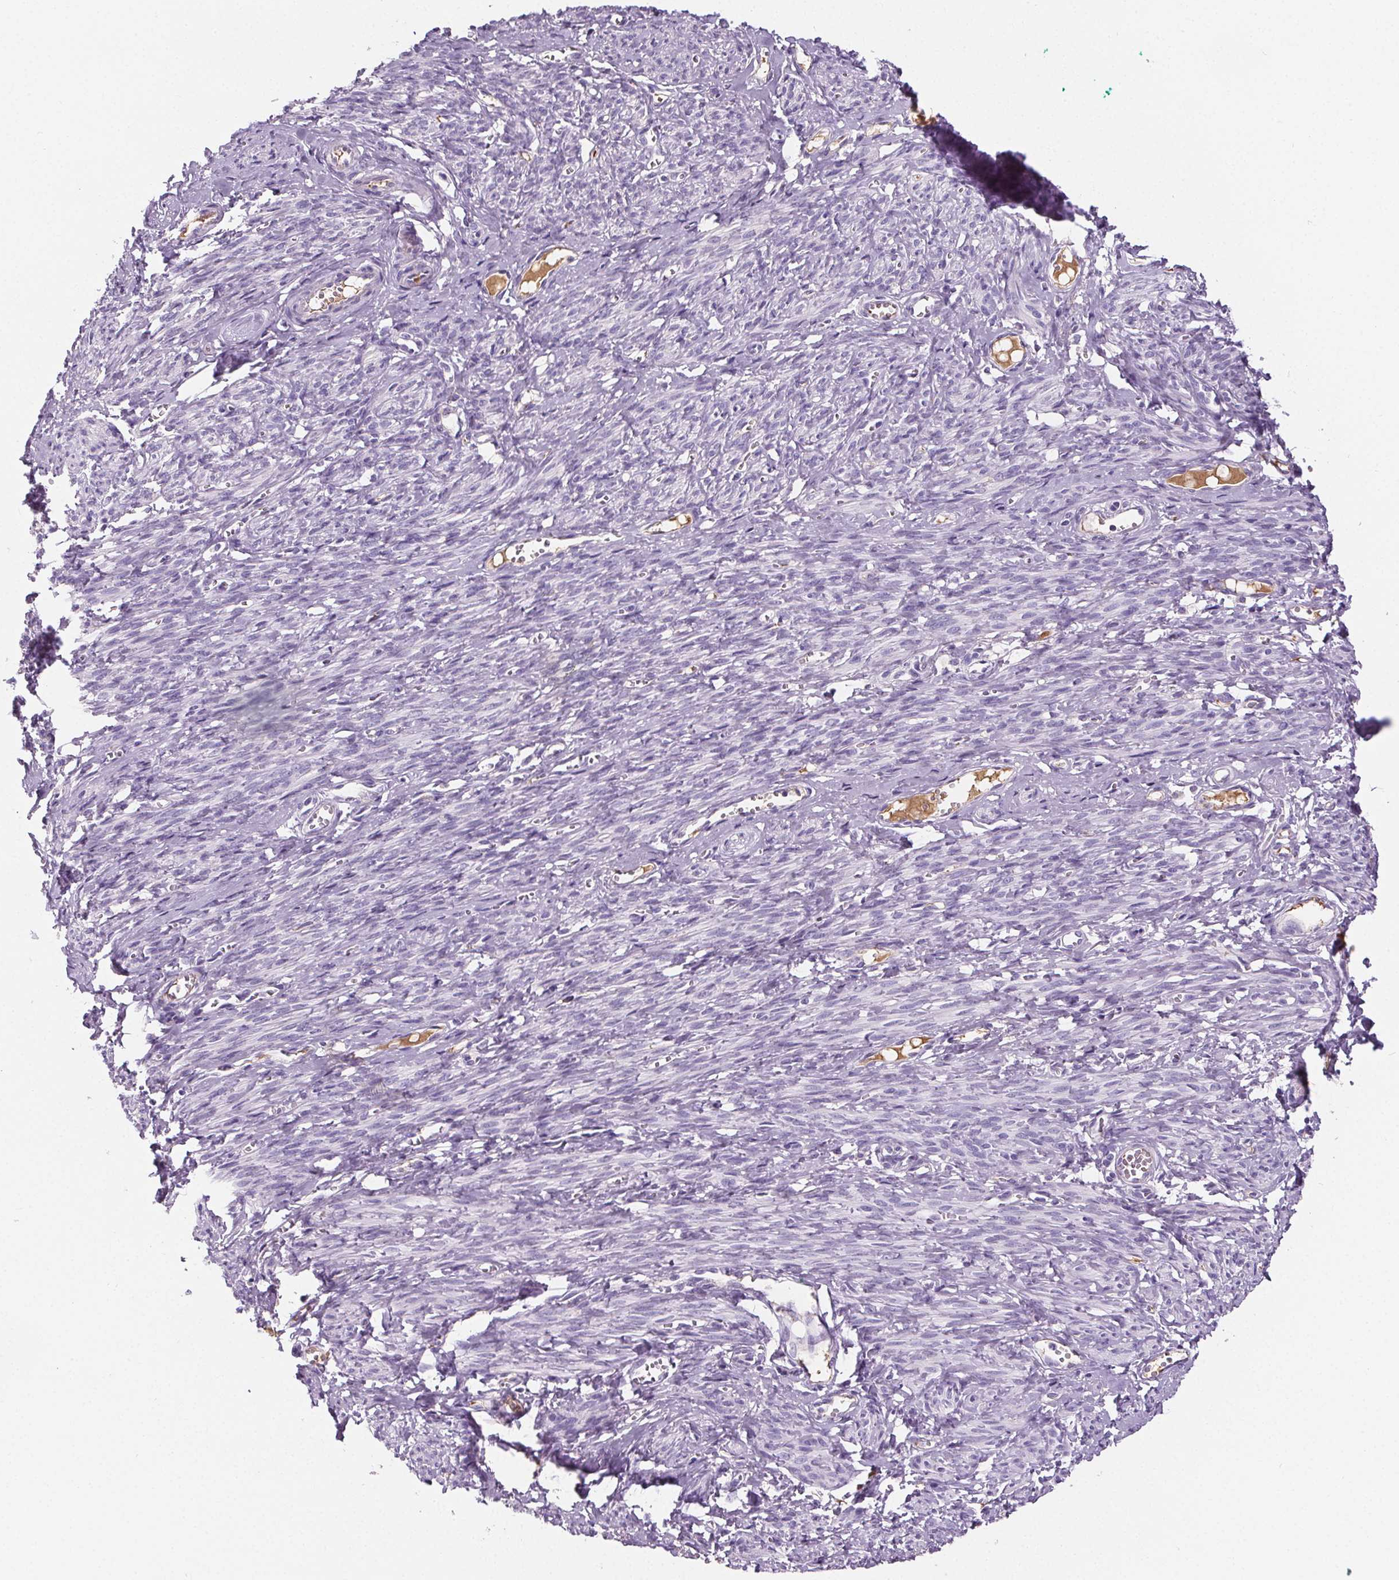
{"staining": {"intensity": "negative", "quantity": "none", "location": "none"}, "tissue": "smooth muscle", "cell_type": "Smooth muscle cells", "image_type": "normal", "snomed": [{"axis": "morphology", "description": "Normal tissue, NOS"}, {"axis": "topography", "description": "Smooth muscle"}], "caption": "Immunohistochemistry (IHC) photomicrograph of benign smooth muscle: smooth muscle stained with DAB shows no significant protein expression in smooth muscle cells. (DAB (3,3'-diaminobenzidine) immunohistochemistry (IHC), high magnification).", "gene": "CD5L", "patient": {"sex": "female", "age": 65}}